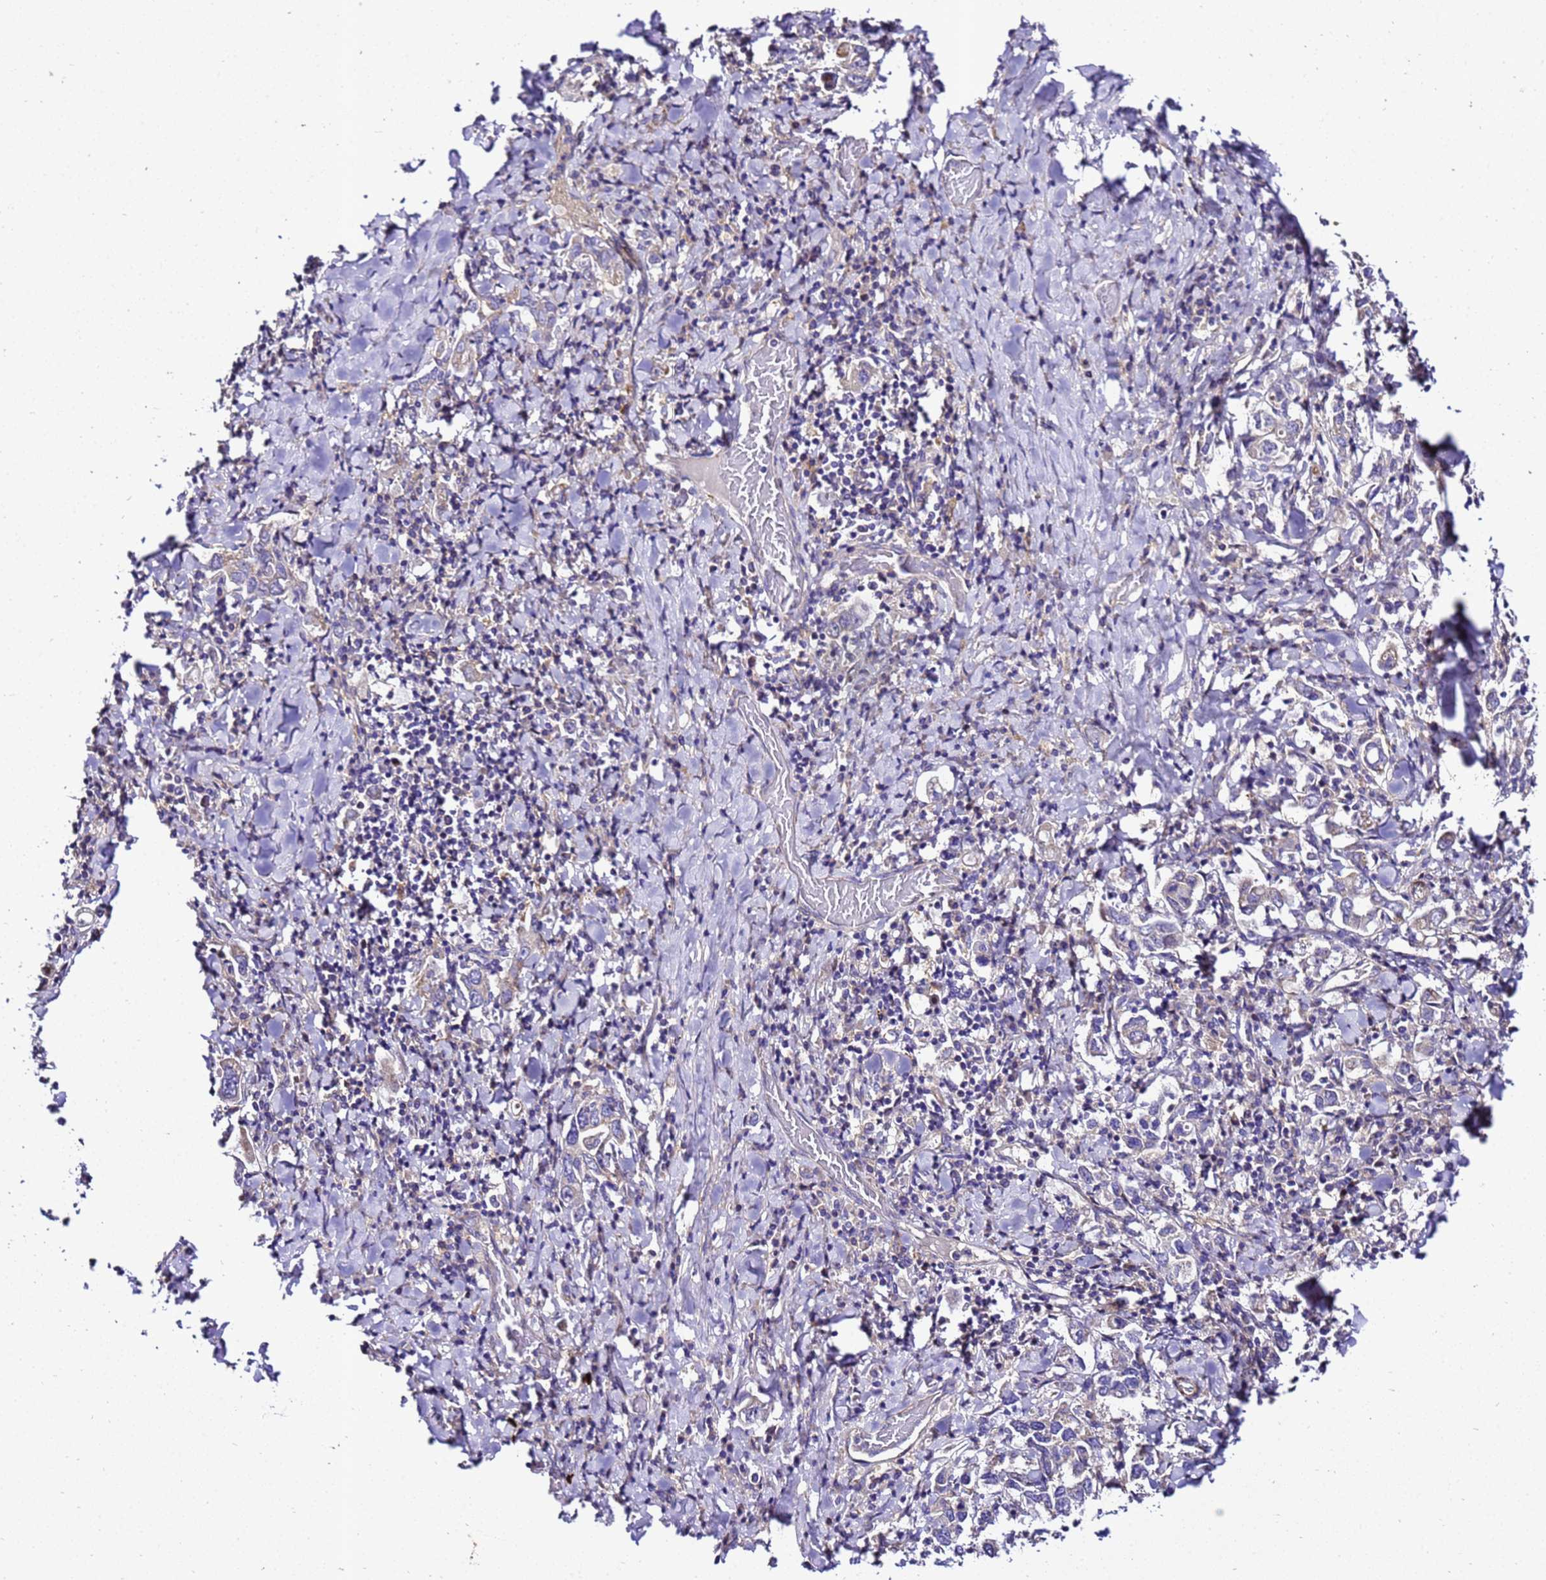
{"staining": {"intensity": "negative", "quantity": "none", "location": "none"}, "tissue": "stomach cancer", "cell_type": "Tumor cells", "image_type": "cancer", "snomed": [{"axis": "morphology", "description": "Adenocarcinoma, NOS"}, {"axis": "topography", "description": "Stomach, upper"}], "caption": "Protein analysis of stomach adenocarcinoma displays no significant staining in tumor cells.", "gene": "ZNF417", "patient": {"sex": "male", "age": 62}}